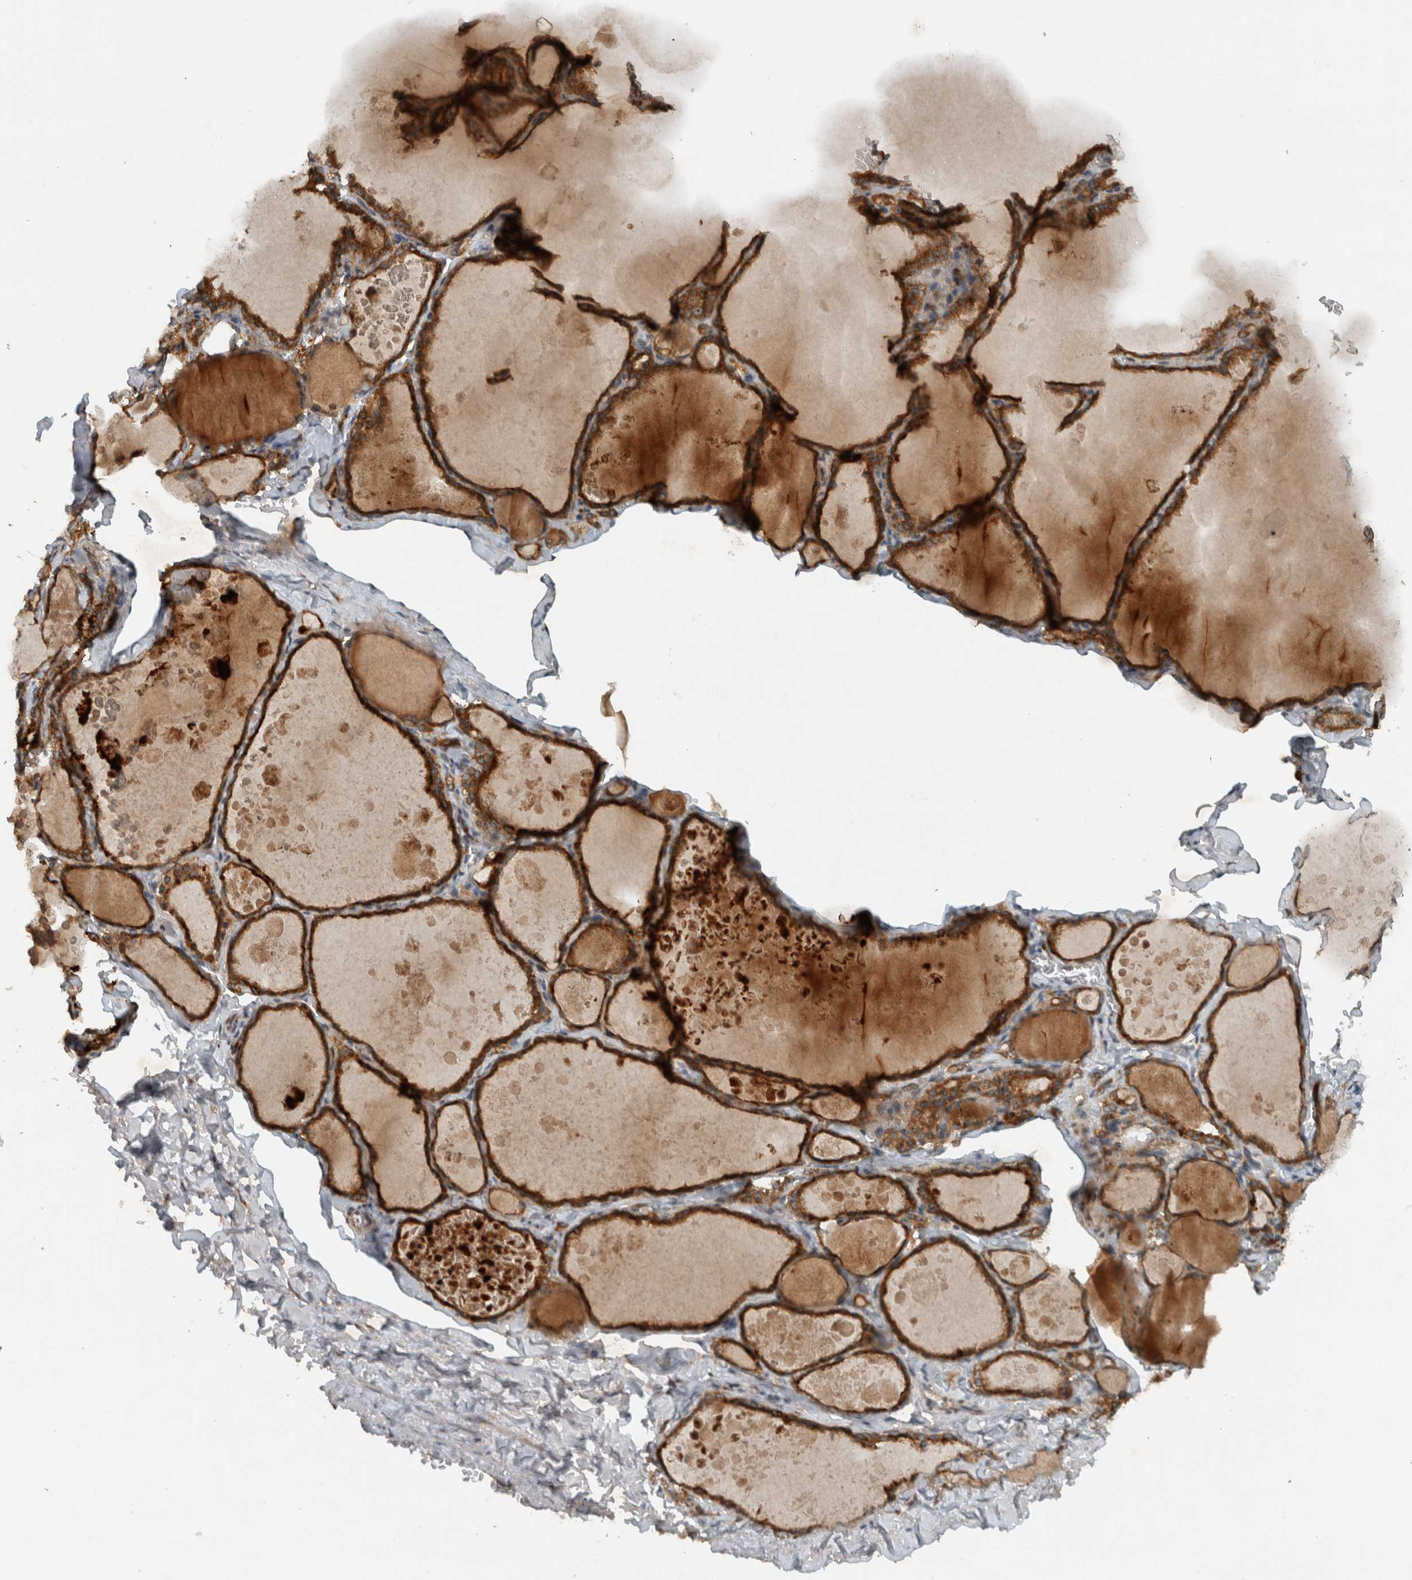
{"staining": {"intensity": "strong", "quantity": ">75%", "location": "cytoplasmic/membranous"}, "tissue": "thyroid gland", "cell_type": "Glandular cells", "image_type": "normal", "snomed": [{"axis": "morphology", "description": "Normal tissue, NOS"}, {"axis": "topography", "description": "Thyroid gland"}], "caption": "Protein positivity by immunohistochemistry (IHC) reveals strong cytoplasmic/membranous expression in approximately >75% of glandular cells in benign thyroid gland.", "gene": "GPR137B", "patient": {"sex": "male", "age": 56}}